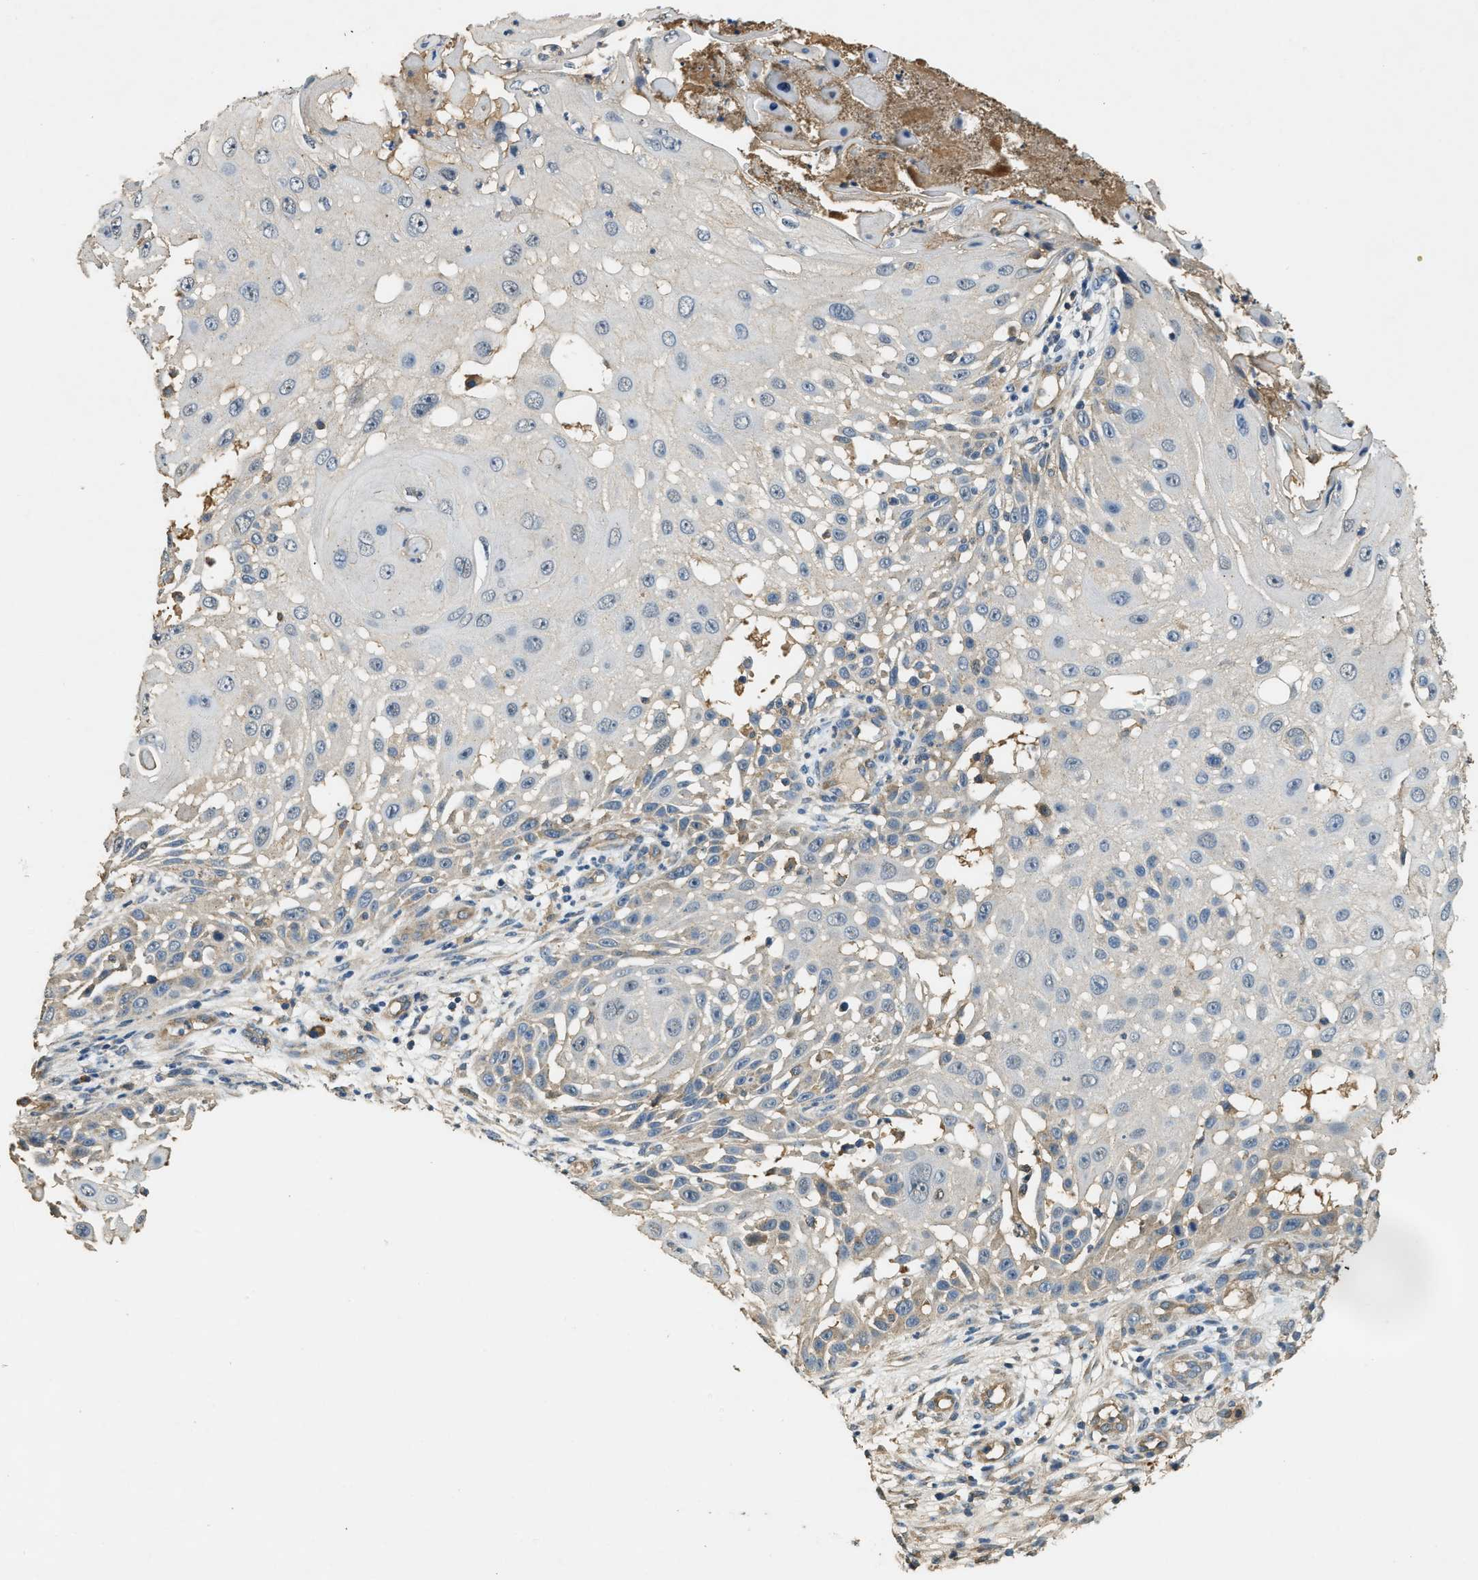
{"staining": {"intensity": "negative", "quantity": "none", "location": "none"}, "tissue": "skin cancer", "cell_type": "Tumor cells", "image_type": "cancer", "snomed": [{"axis": "morphology", "description": "Squamous cell carcinoma, NOS"}, {"axis": "topography", "description": "Skin"}], "caption": "Immunohistochemical staining of human skin cancer (squamous cell carcinoma) displays no significant positivity in tumor cells.", "gene": "CFLAR", "patient": {"sex": "female", "age": 44}}